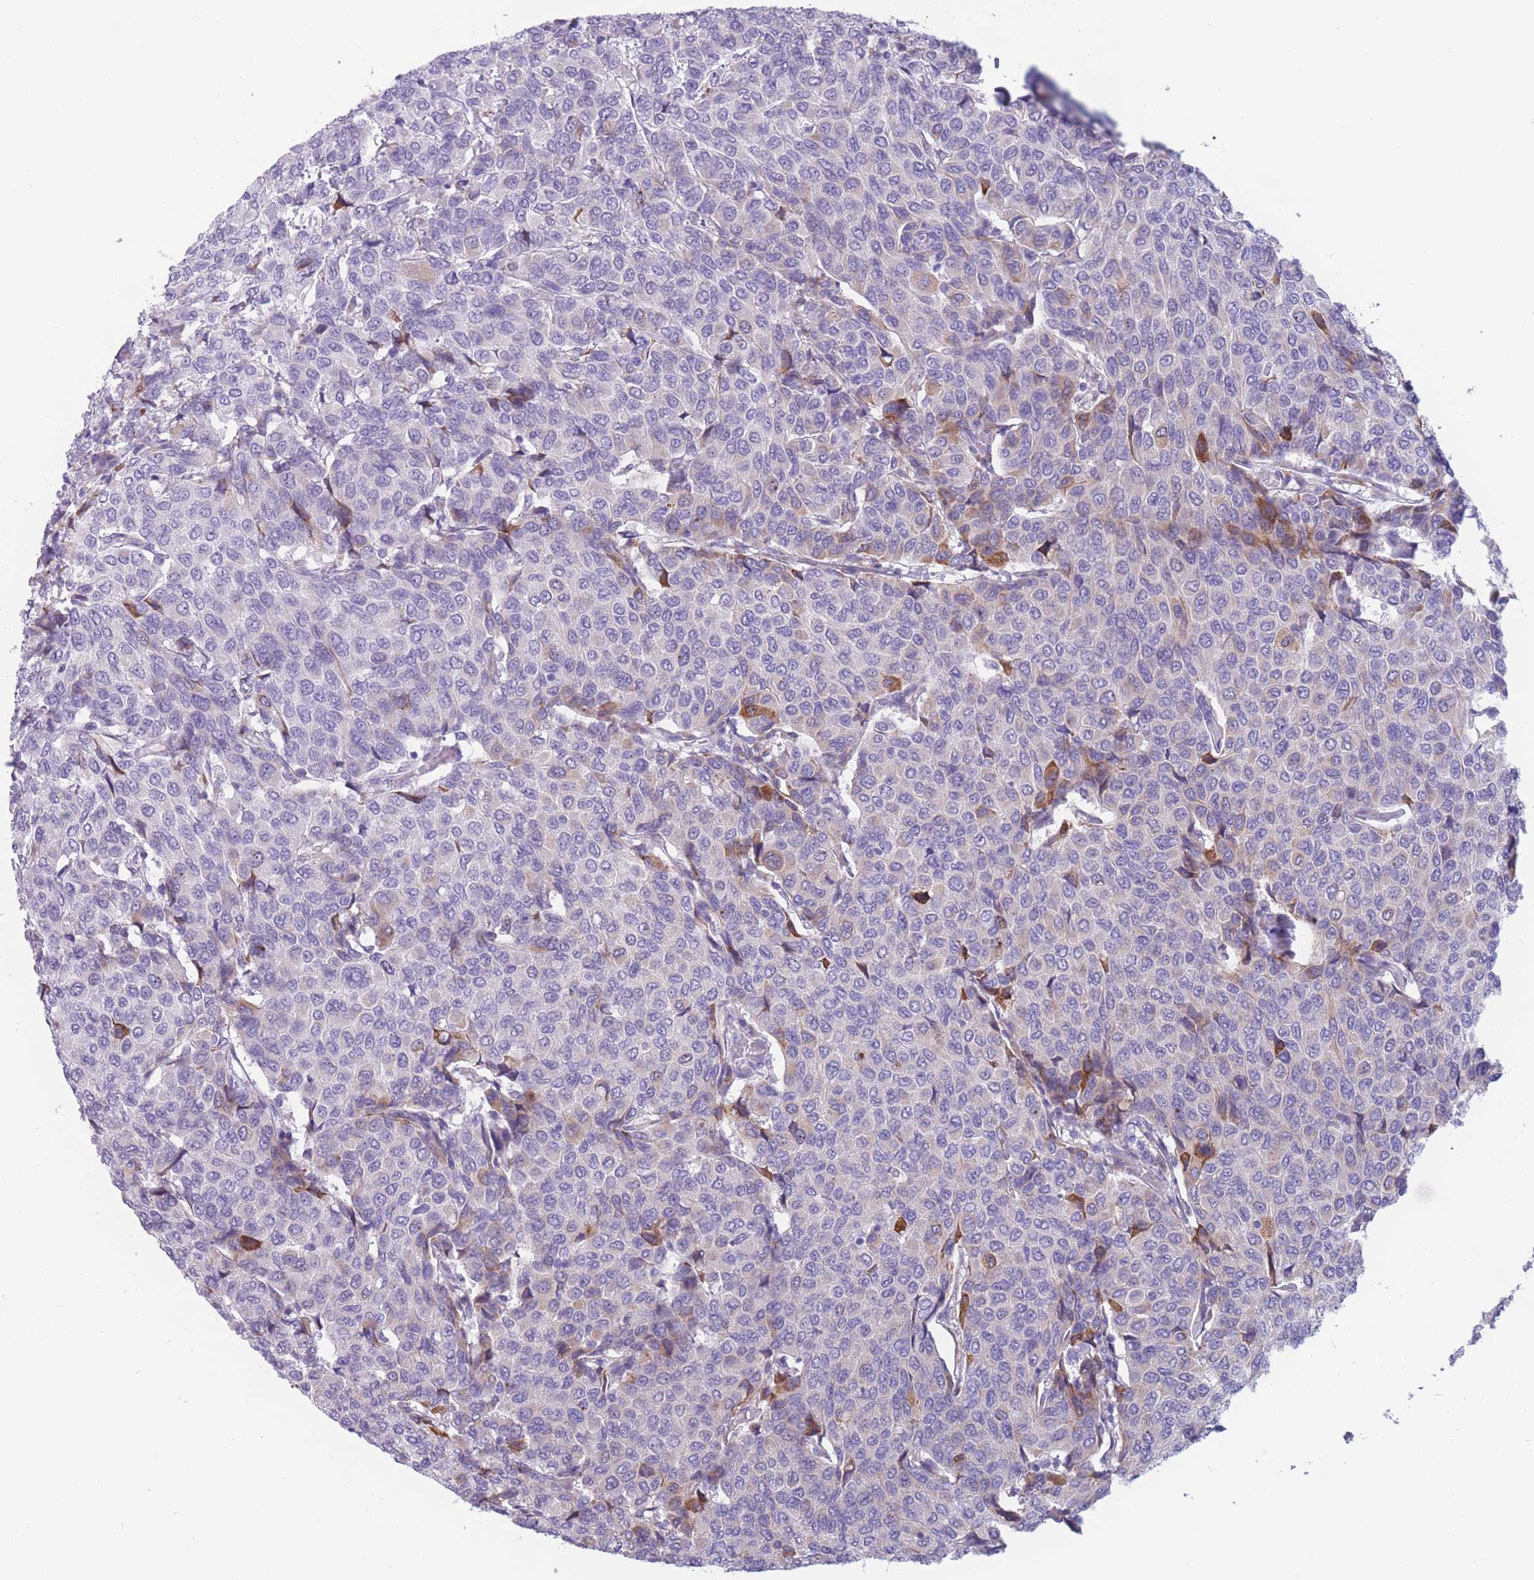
{"staining": {"intensity": "moderate", "quantity": "<25%", "location": "cytoplasmic/membranous"}, "tissue": "breast cancer", "cell_type": "Tumor cells", "image_type": "cancer", "snomed": [{"axis": "morphology", "description": "Duct carcinoma"}, {"axis": "topography", "description": "Breast"}], "caption": "Breast cancer stained with a protein marker demonstrates moderate staining in tumor cells.", "gene": "COL27A1", "patient": {"sex": "female", "age": 55}}